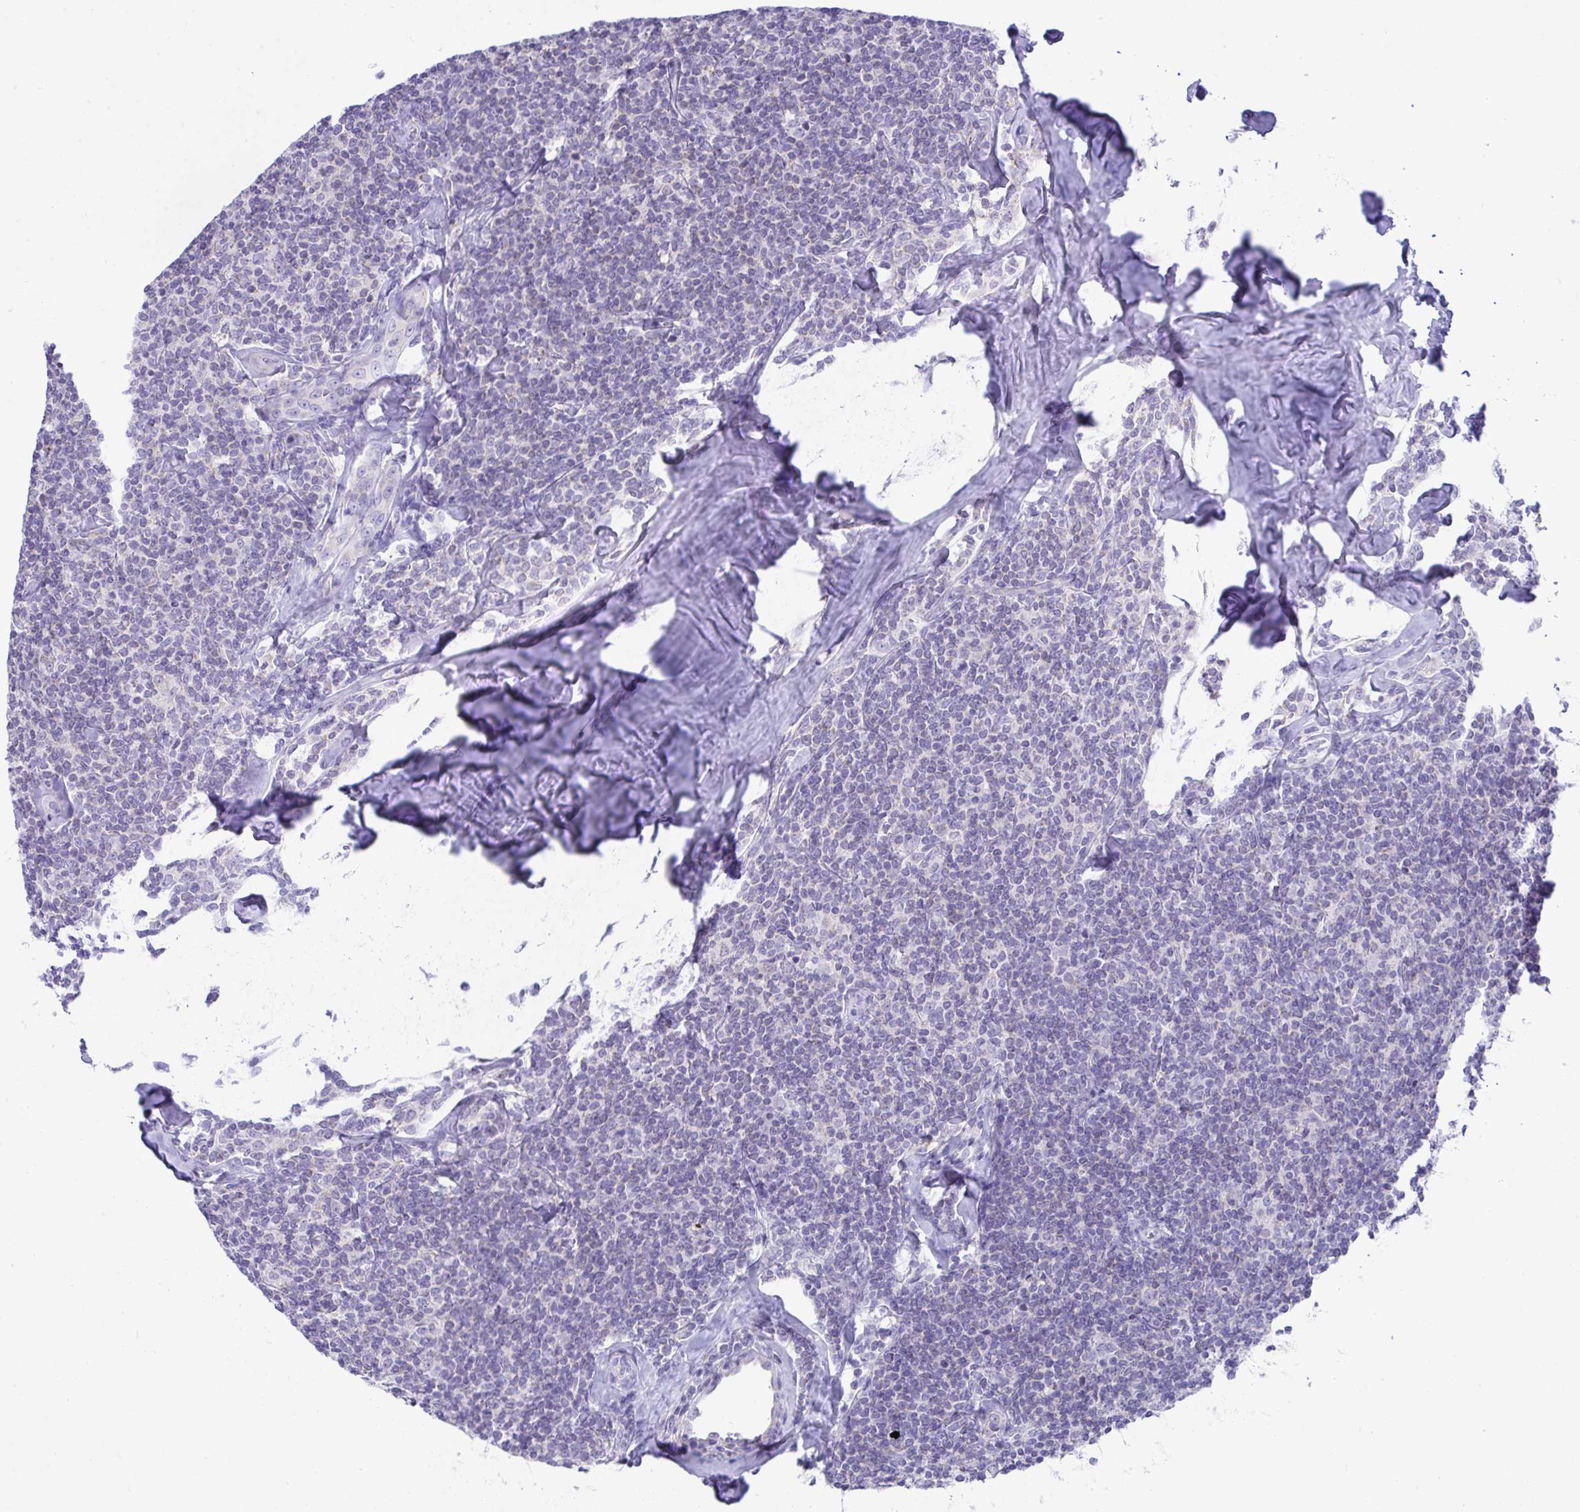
{"staining": {"intensity": "negative", "quantity": "none", "location": "none"}, "tissue": "lymphoma", "cell_type": "Tumor cells", "image_type": "cancer", "snomed": [{"axis": "morphology", "description": "Malignant lymphoma, non-Hodgkin's type, Low grade"}, {"axis": "topography", "description": "Lymph node"}], "caption": "Lymphoma was stained to show a protein in brown. There is no significant expression in tumor cells.", "gene": "PLA2G12B", "patient": {"sex": "female", "age": 56}}